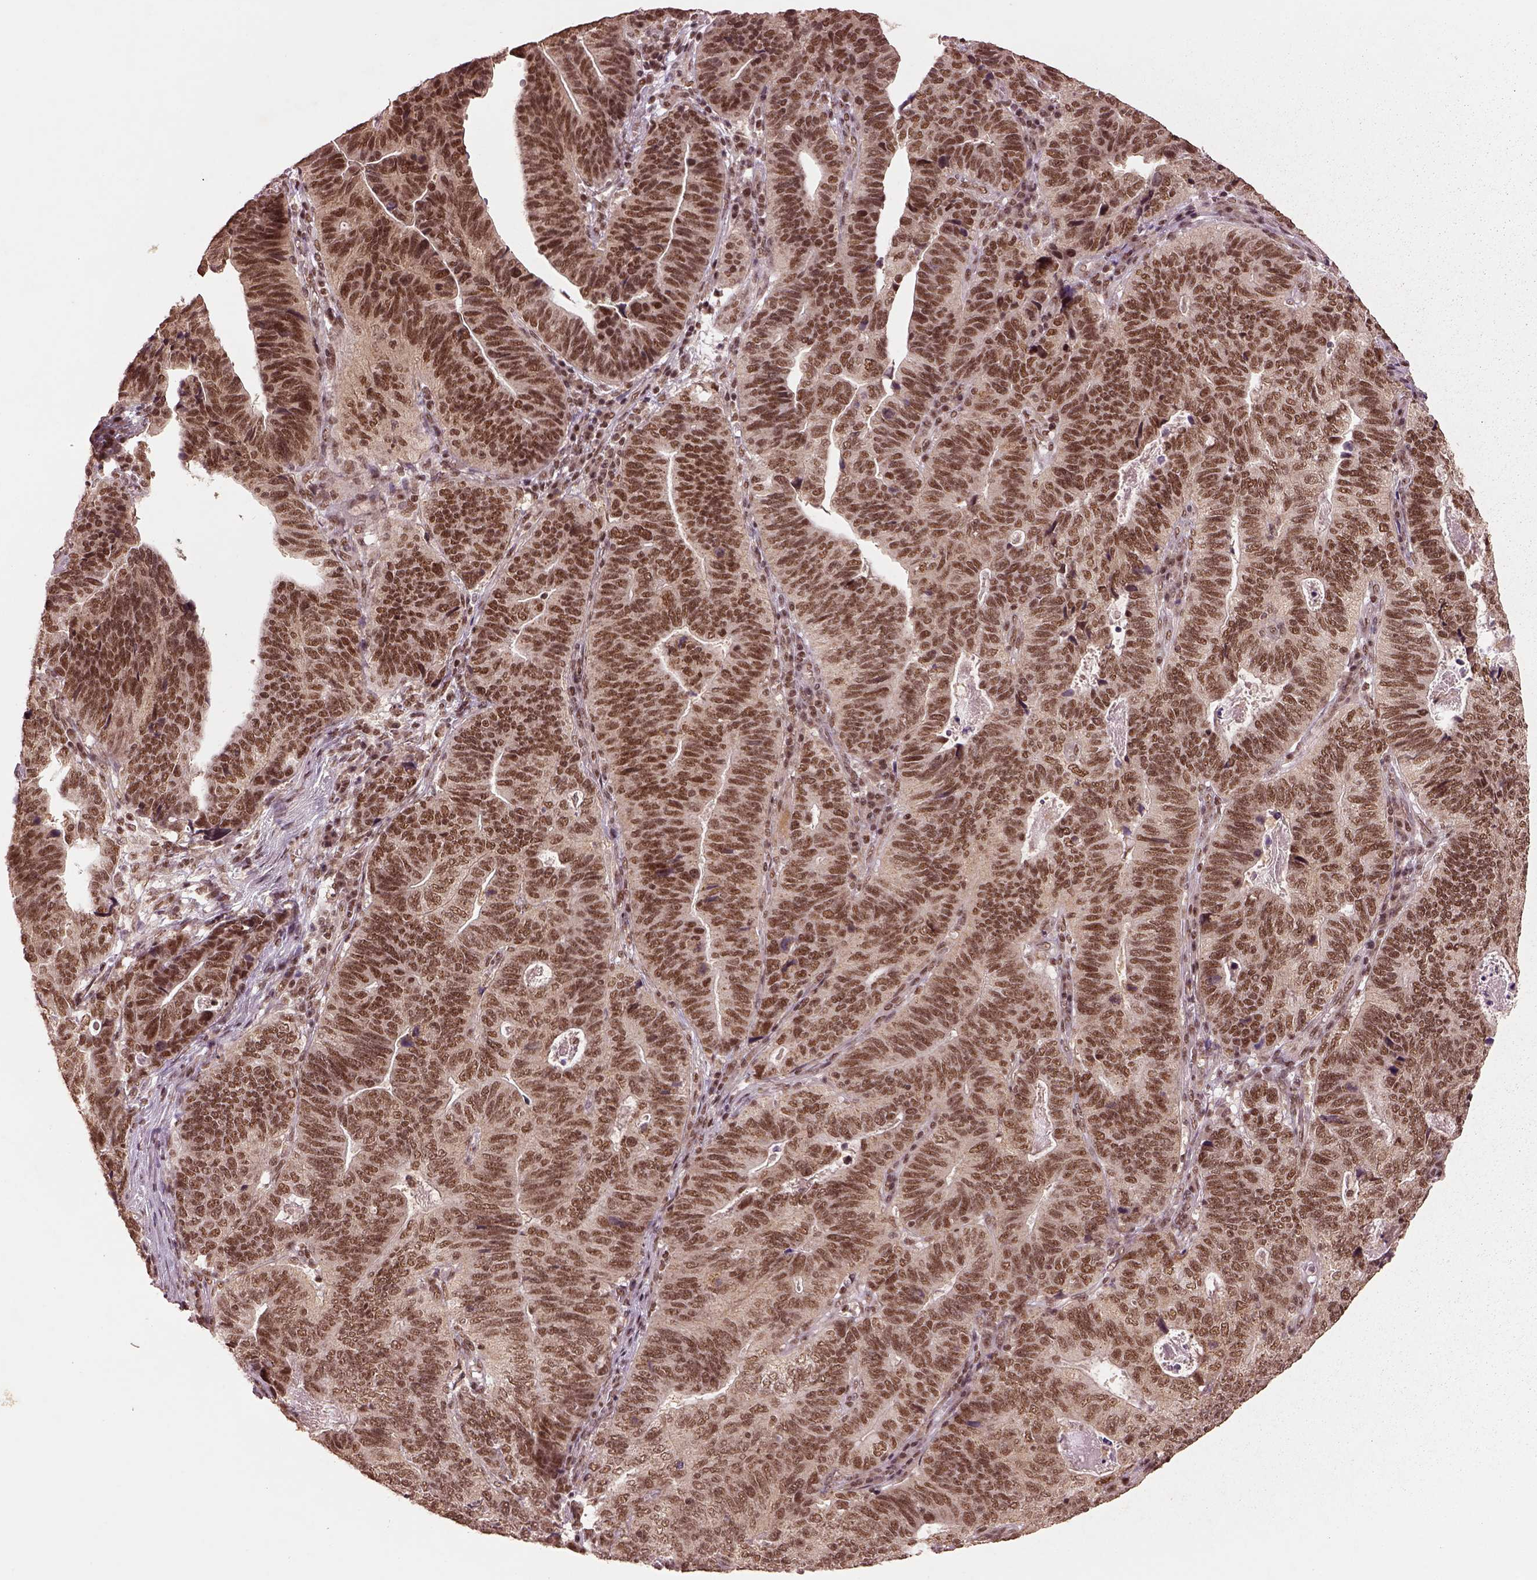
{"staining": {"intensity": "moderate", "quantity": ">75%", "location": "nuclear"}, "tissue": "stomach cancer", "cell_type": "Tumor cells", "image_type": "cancer", "snomed": [{"axis": "morphology", "description": "Adenocarcinoma, NOS"}, {"axis": "topography", "description": "Stomach, upper"}], "caption": "An immunohistochemistry micrograph of neoplastic tissue is shown. Protein staining in brown shows moderate nuclear positivity in stomach cancer (adenocarcinoma) within tumor cells.", "gene": "BRD9", "patient": {"sex": "female", "age": 67}}